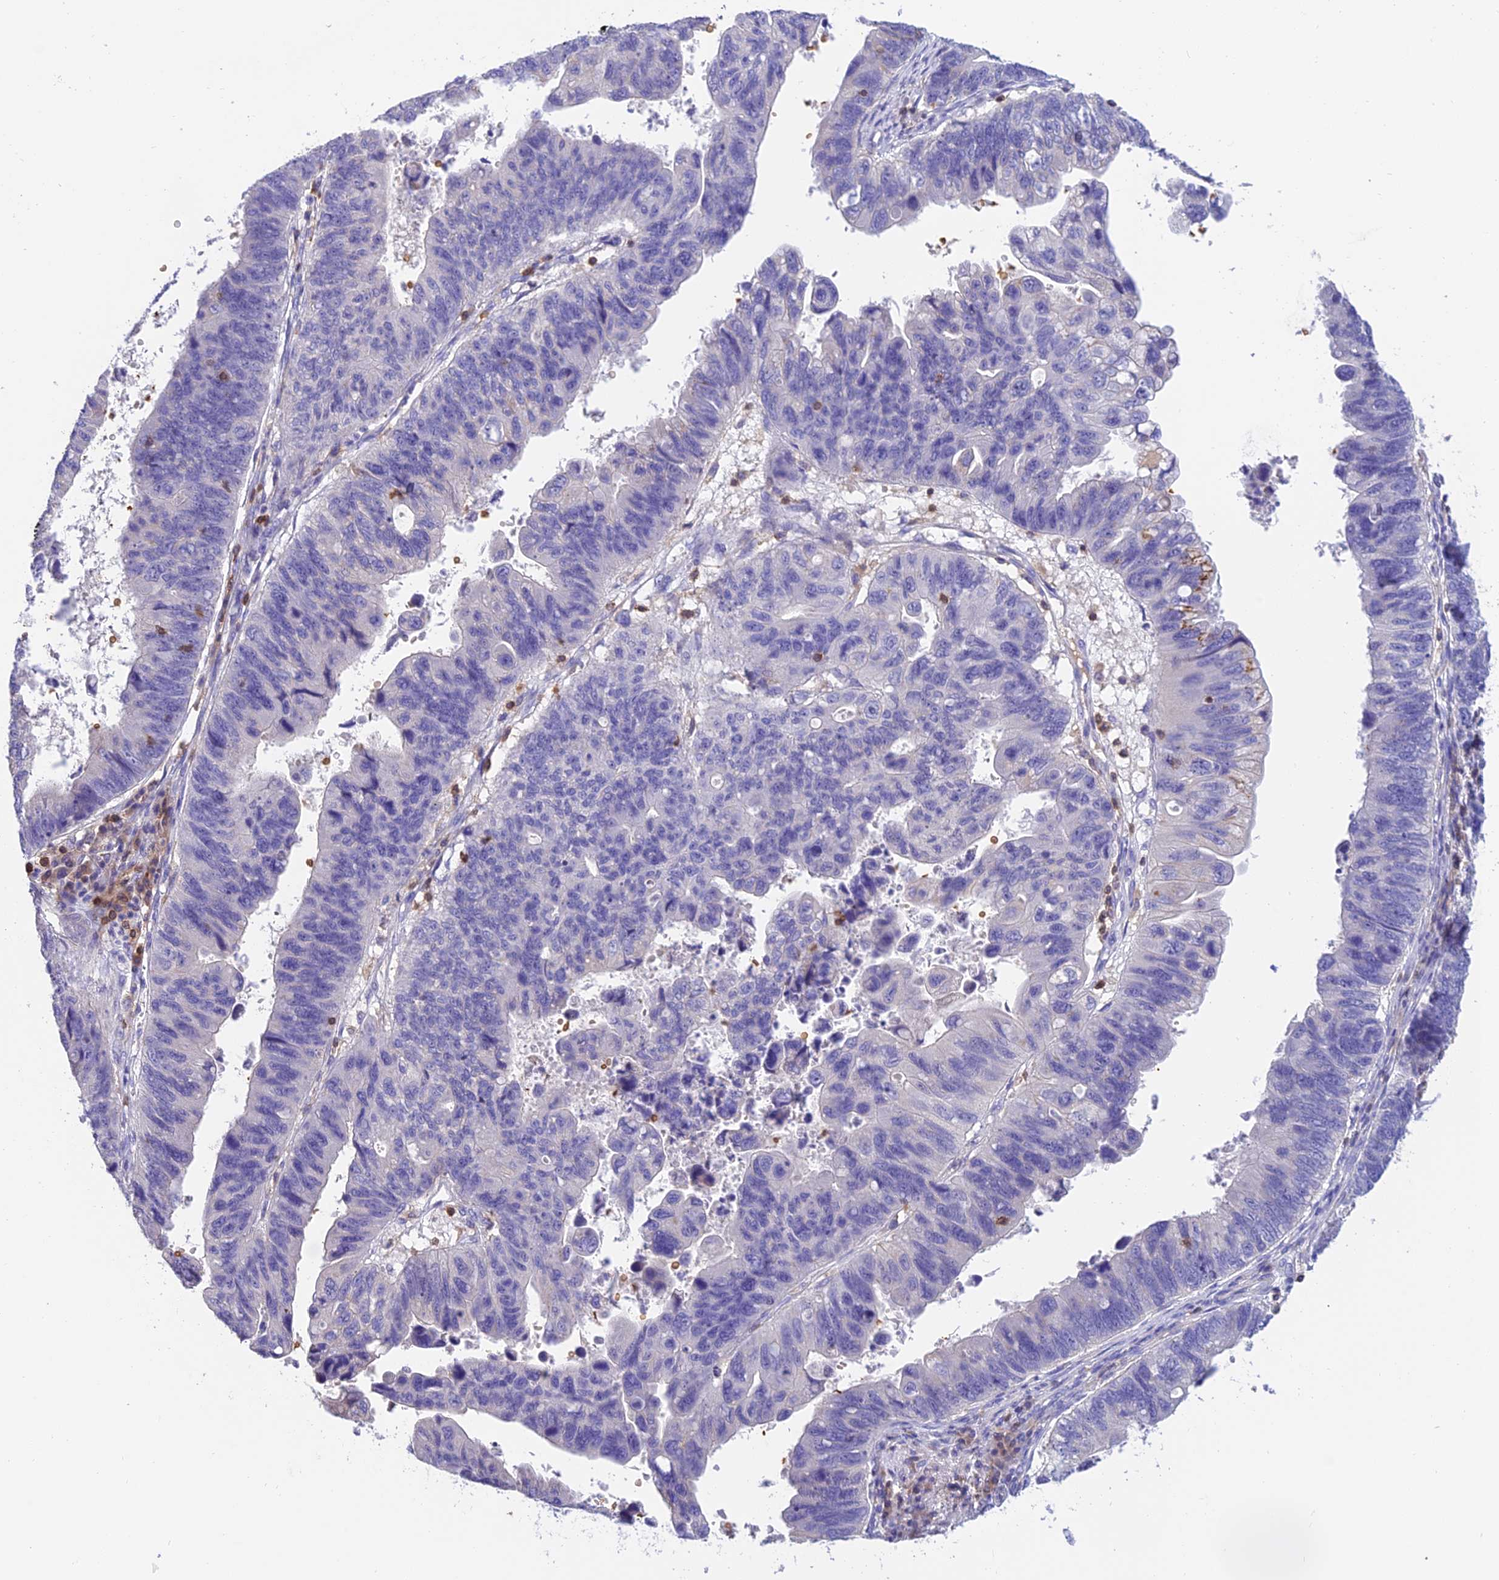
{"staining": {"intensity": "negative", "quantity": "none", "location": "none"}, "tissue": "stomach cancer", "cell_type": "Tumor cells", "image_type": "cancer", "snomed": [{"axis": "morphology", "description": "Adenocarcinoma, NOS"}, {"axis": "topography", "description": "Stomach"}], "caption": "IHC micrograph of human stomach cancer stained for a protein (brown), which demonstrates no staining in tumor cells.", "gene": "LPXN", "patient": {"sex": "male", "age": 59}}